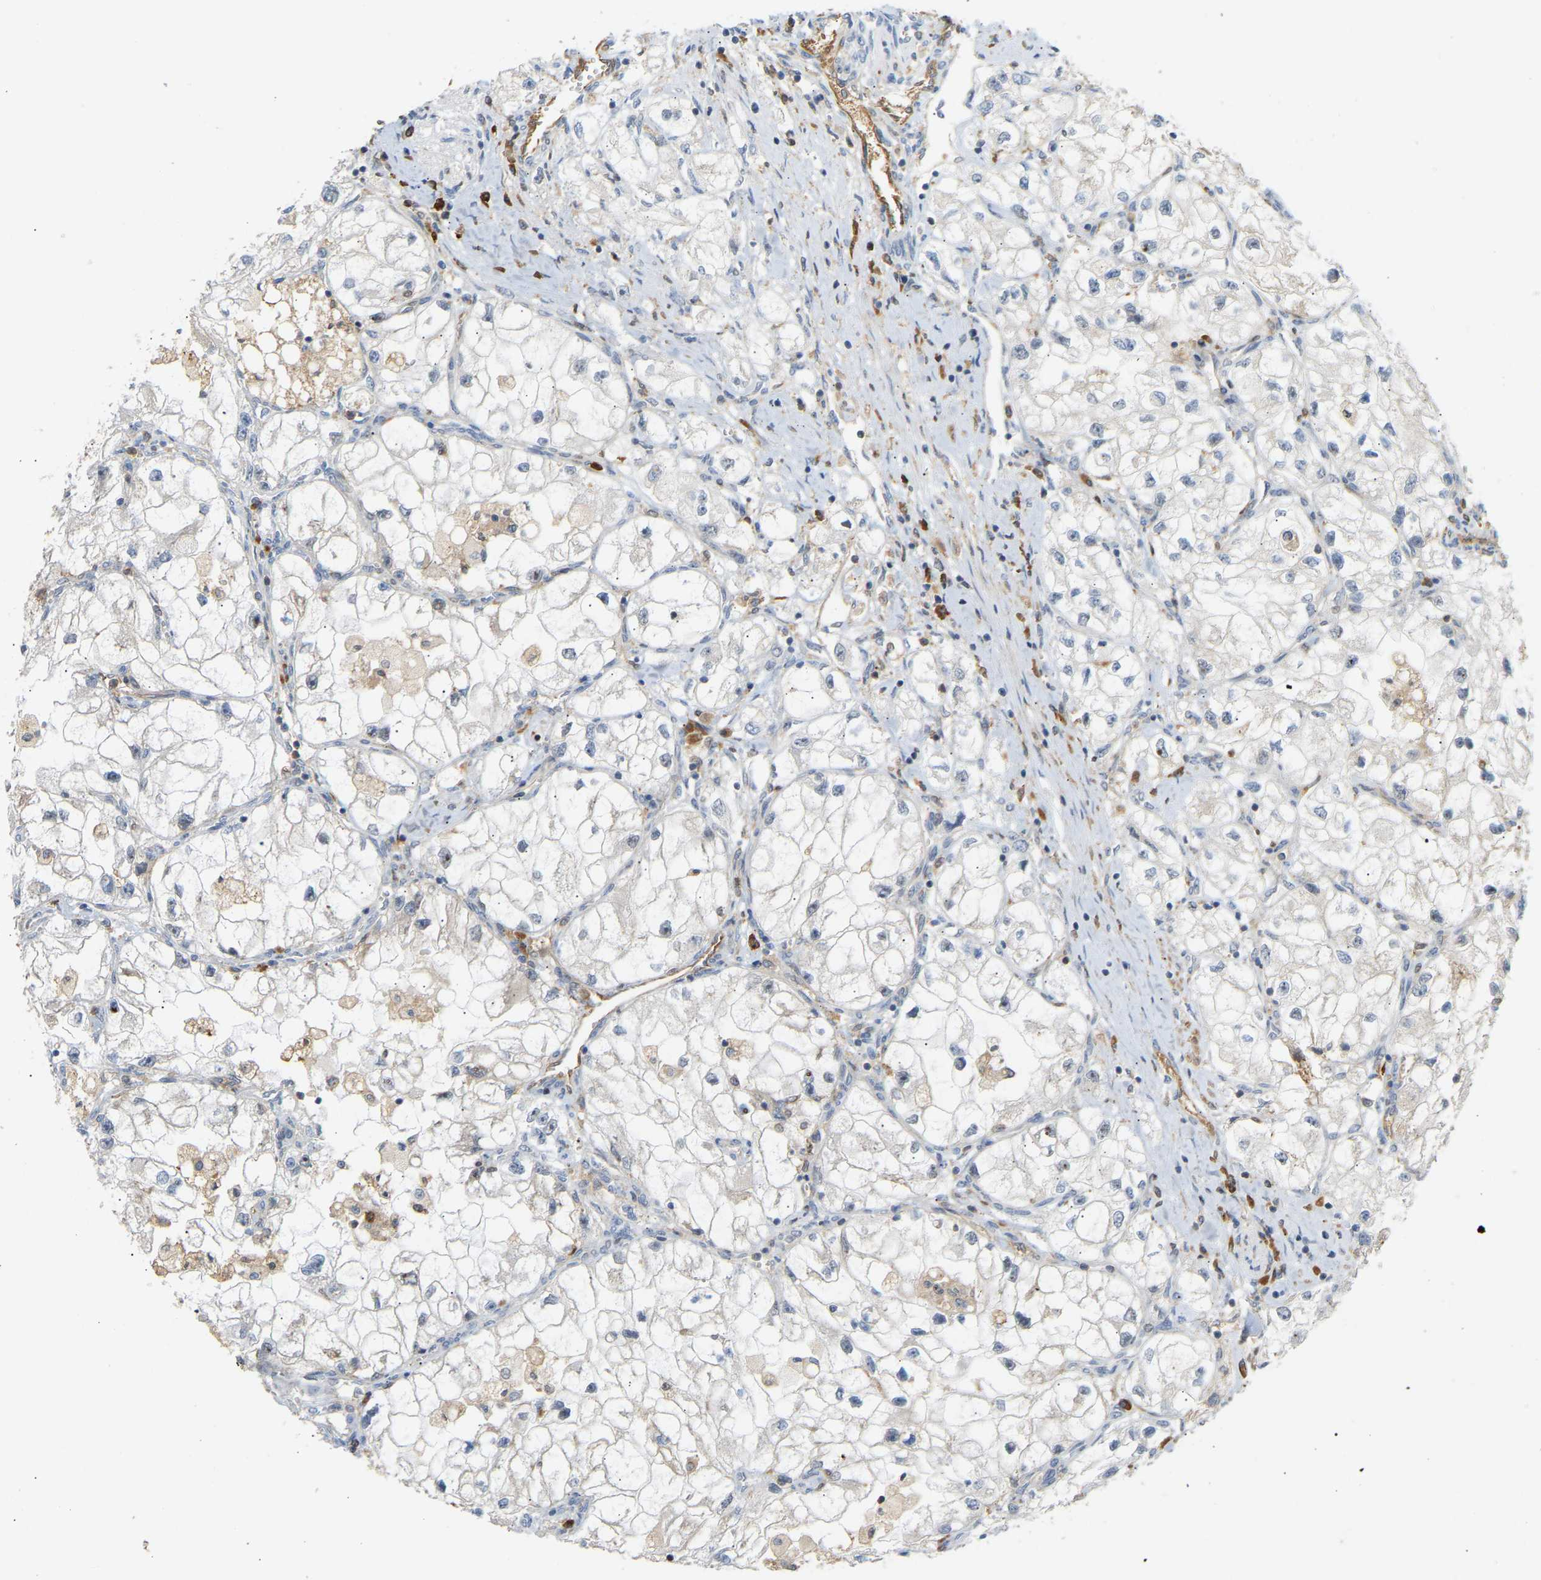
{"staining": {"intensity": "weak", "quantity": "<25%", "location": "cytoplasmic/membranous"}, "tissue": "renal cancer", "cell_type": "Tumor cells", "image_type": "cancer", "snomed": [{"axis": "morphology", "description": "Adenocarcinoma, NOS"}, {"axis": "topography", "description": "Kidney"}], "caption": "Renal cancer was stained to show a protein in brown. There is no significant staining in tumor cells.", "gene": "PLCG2", "patient": {"sex": "female", "age": 70}}